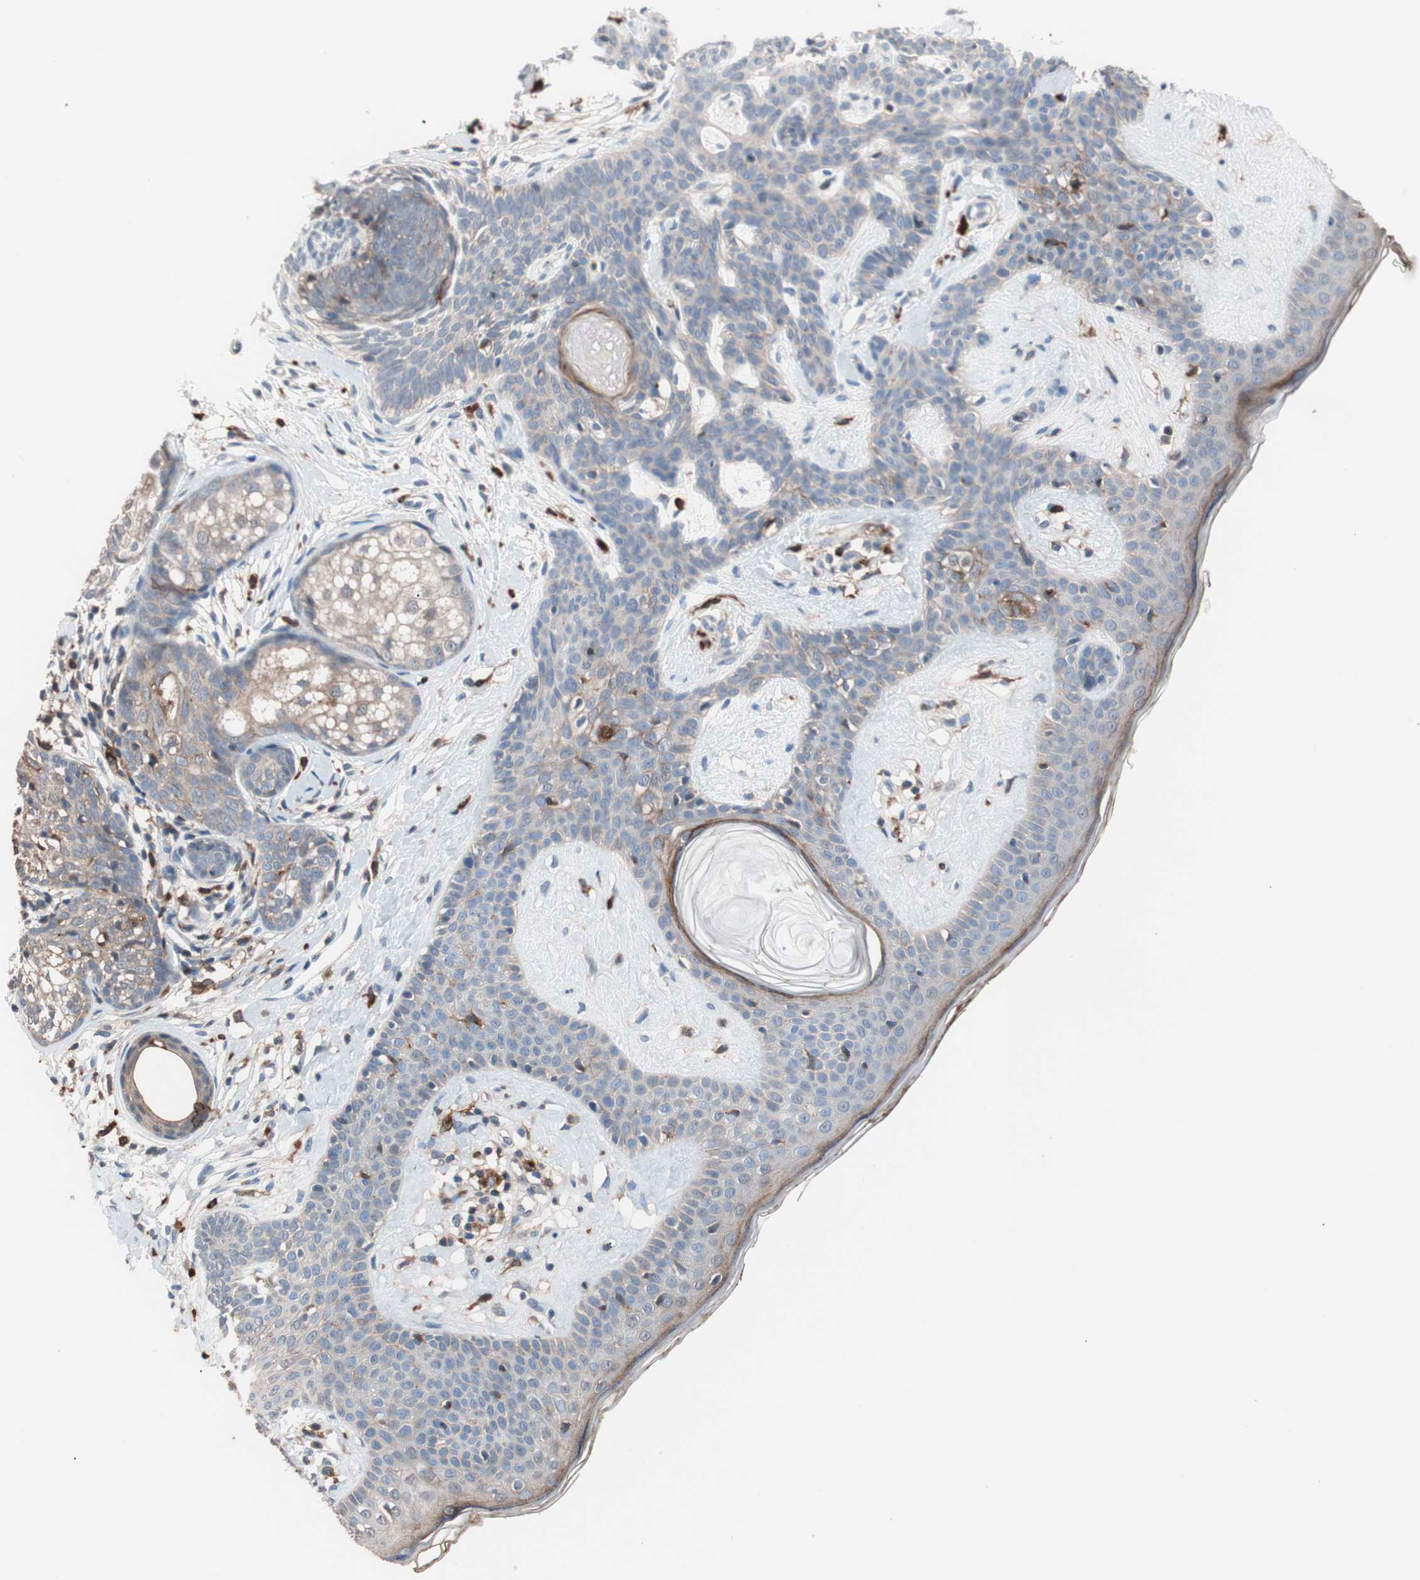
{"staining": {"intensity": "weak", "quantity": "<25%", "location": "cytoplasmic/membranous"}, "tissue": "skin cancer", "cell_type": "Tumor cells", "image_type": "cancer", "snomed": [{"axis": "morphology", "description": "Developmental malformation"}, {"axis": "morphology", "description": "Basal cell carcinoma"}, {"axis": "topography", "description": "Skin"}], "caption": "Basal cell carcinoma (skin) was stained to show a protein in brown. There is no significant staining in tumor cells.", "gene": "LITAF", "patient": {"sex": "female", "age": 62}}